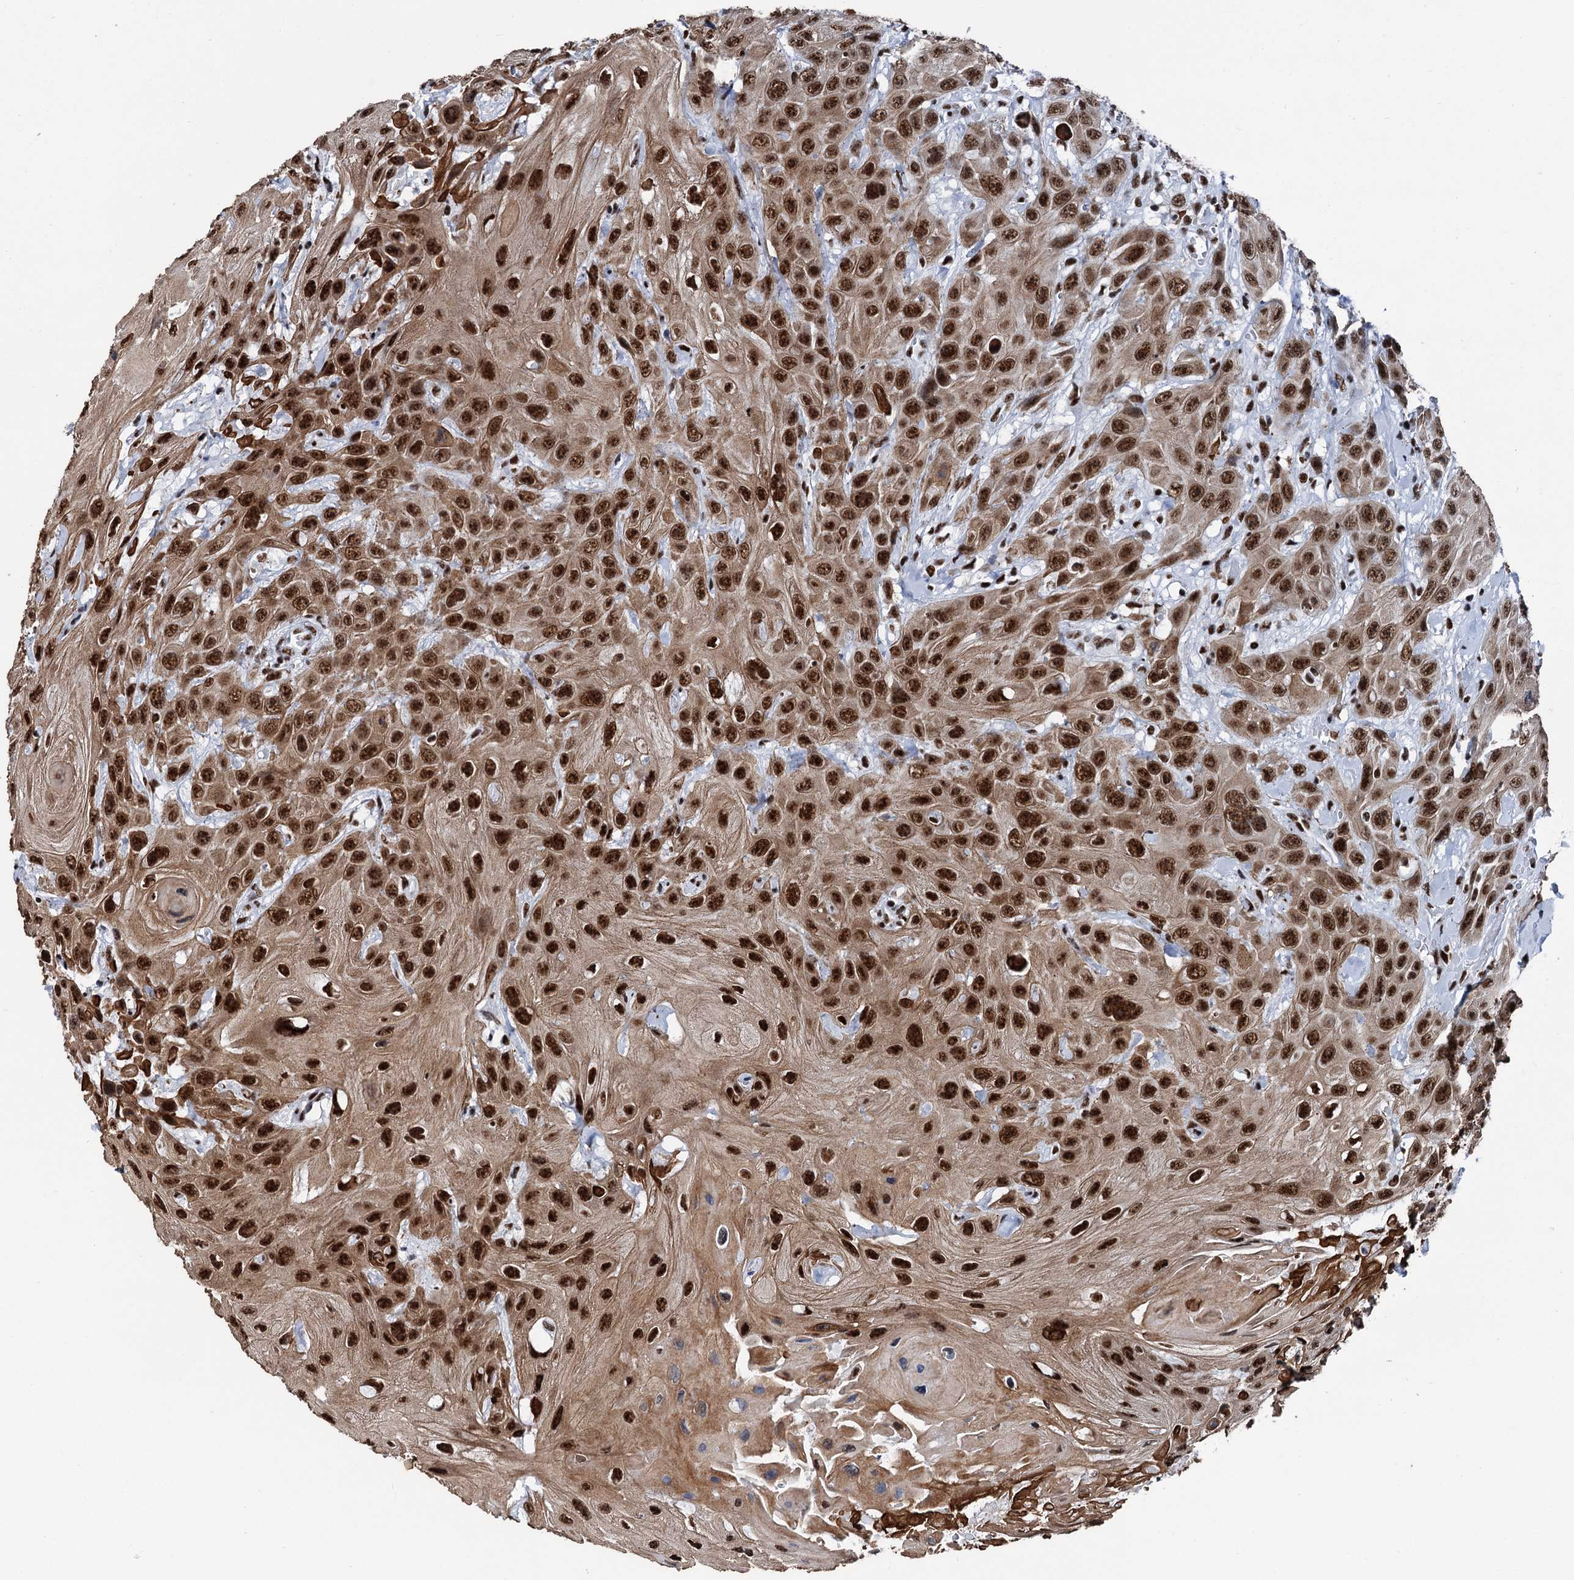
{"staining": {"intensity": "strong", "quantity": ">75%", "location": "nuclear"}, "tissue": "head and neck cancer", "cell_type": "Tumor cells", "image_type": "cancer", "snomed": [{"axis": "morphology", "description": "Squamous cell carcinoma, NOS"}, {"axis": "topography", "description": "Head-Neck"}], "caption": "This is a photomicrograph of IHC staining of head and neck squamous cell carcinoma, which shows strong staining in the nuclear of tumor cells.", "gene": "DDX23", "patient": {"sex": "male", "age": 81}}